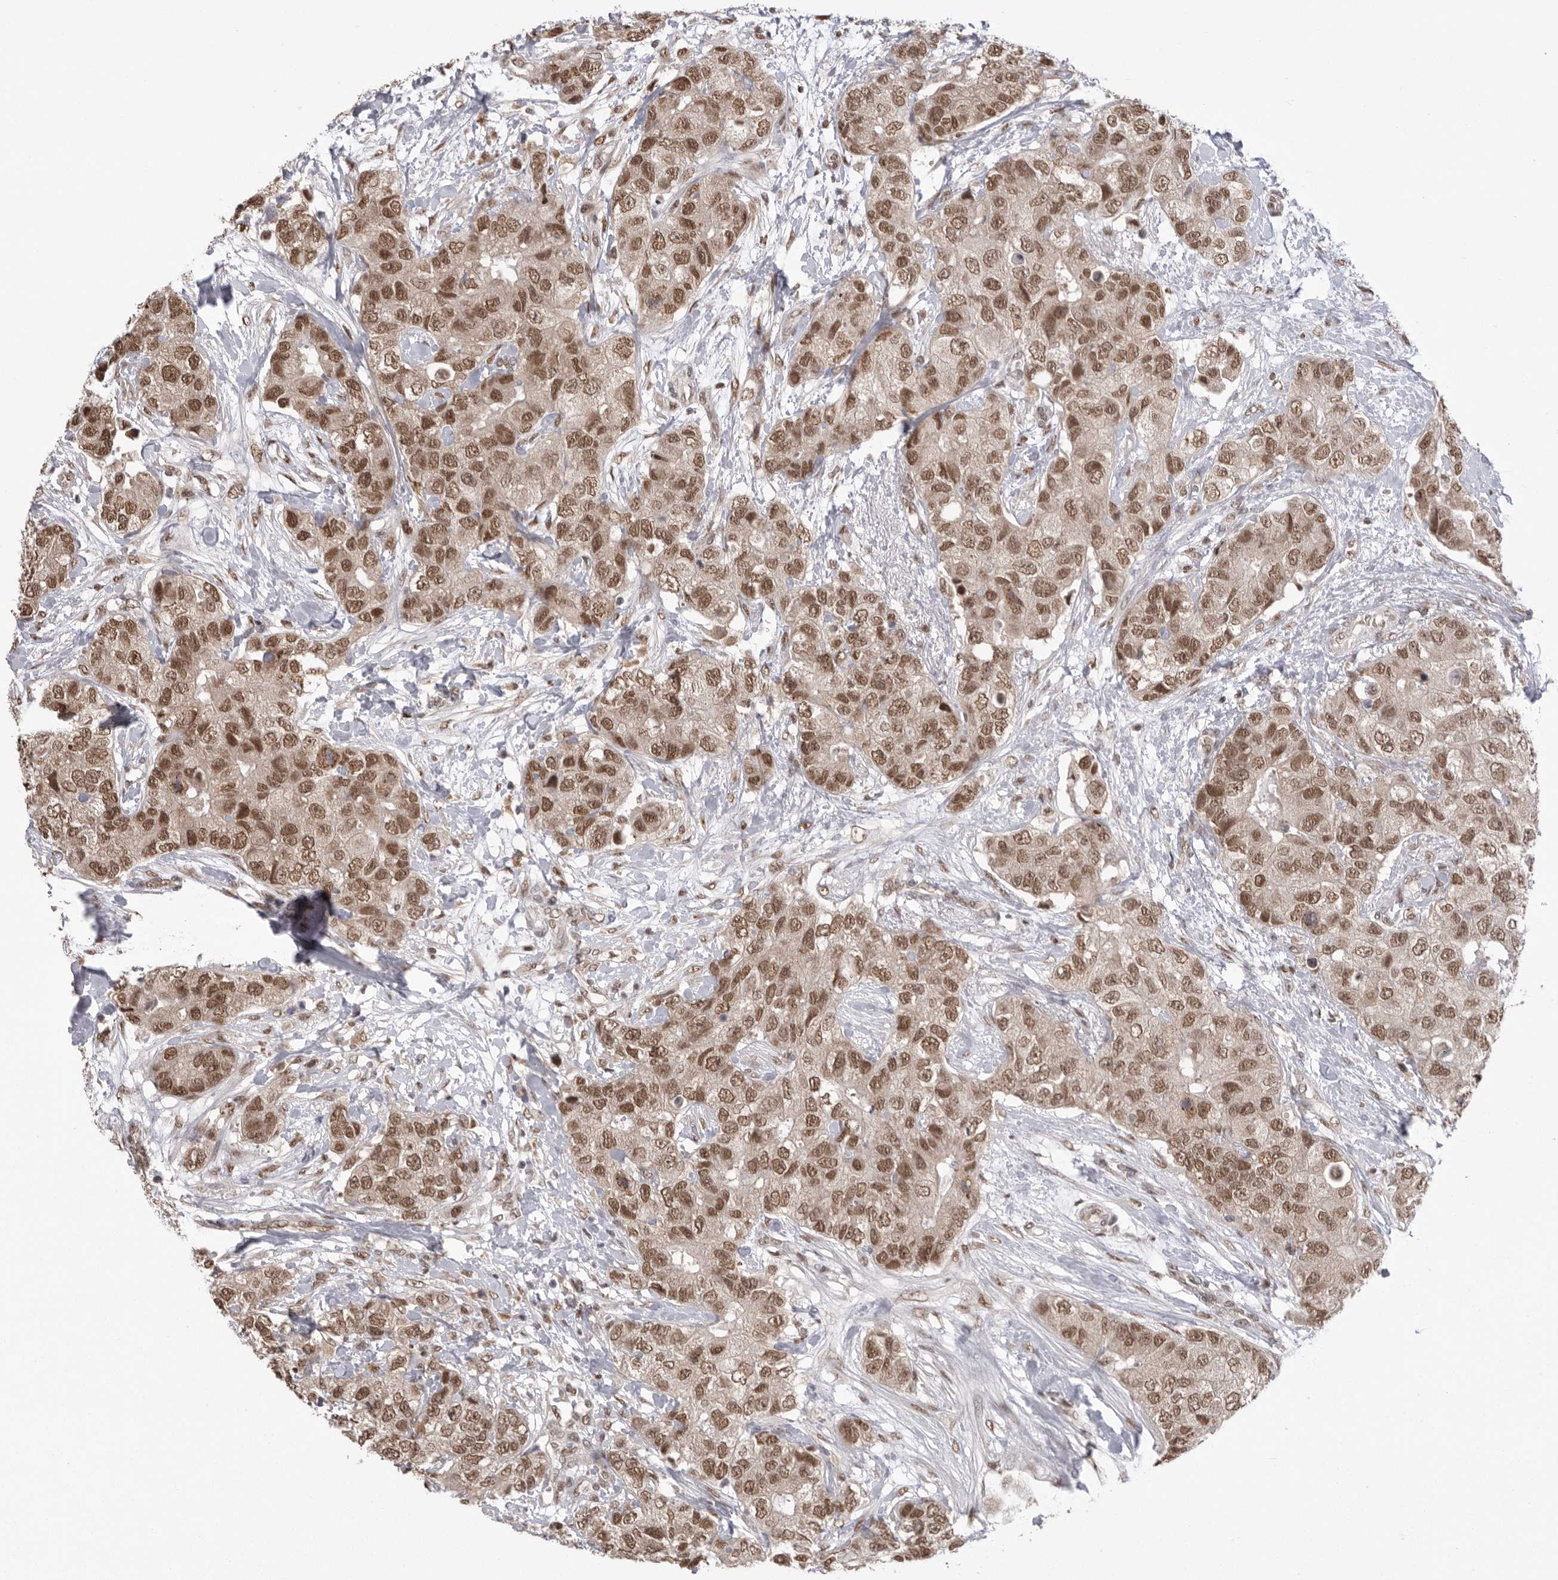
{"staining": {"intensity": "moderate", "quantity": ">75%", "location": "nuclear"}, "tissue": "breast cancer", "cell_type": "Tumor cells", "image_type": "cancer", "snomed": [{"axis": "morphology", "description": "Duct carcinoma"}, {"axis": "topography", "description": "Breast"}], "caption": "Immunohistochemical staining of human breast cancer (invasive ductal carcinoma) demonstrates medium levels of moderate nuclear expression in about >75% of tumor cells.", "gene": "BCLAF3", "patient": {"sex": "female", "age": 62}}